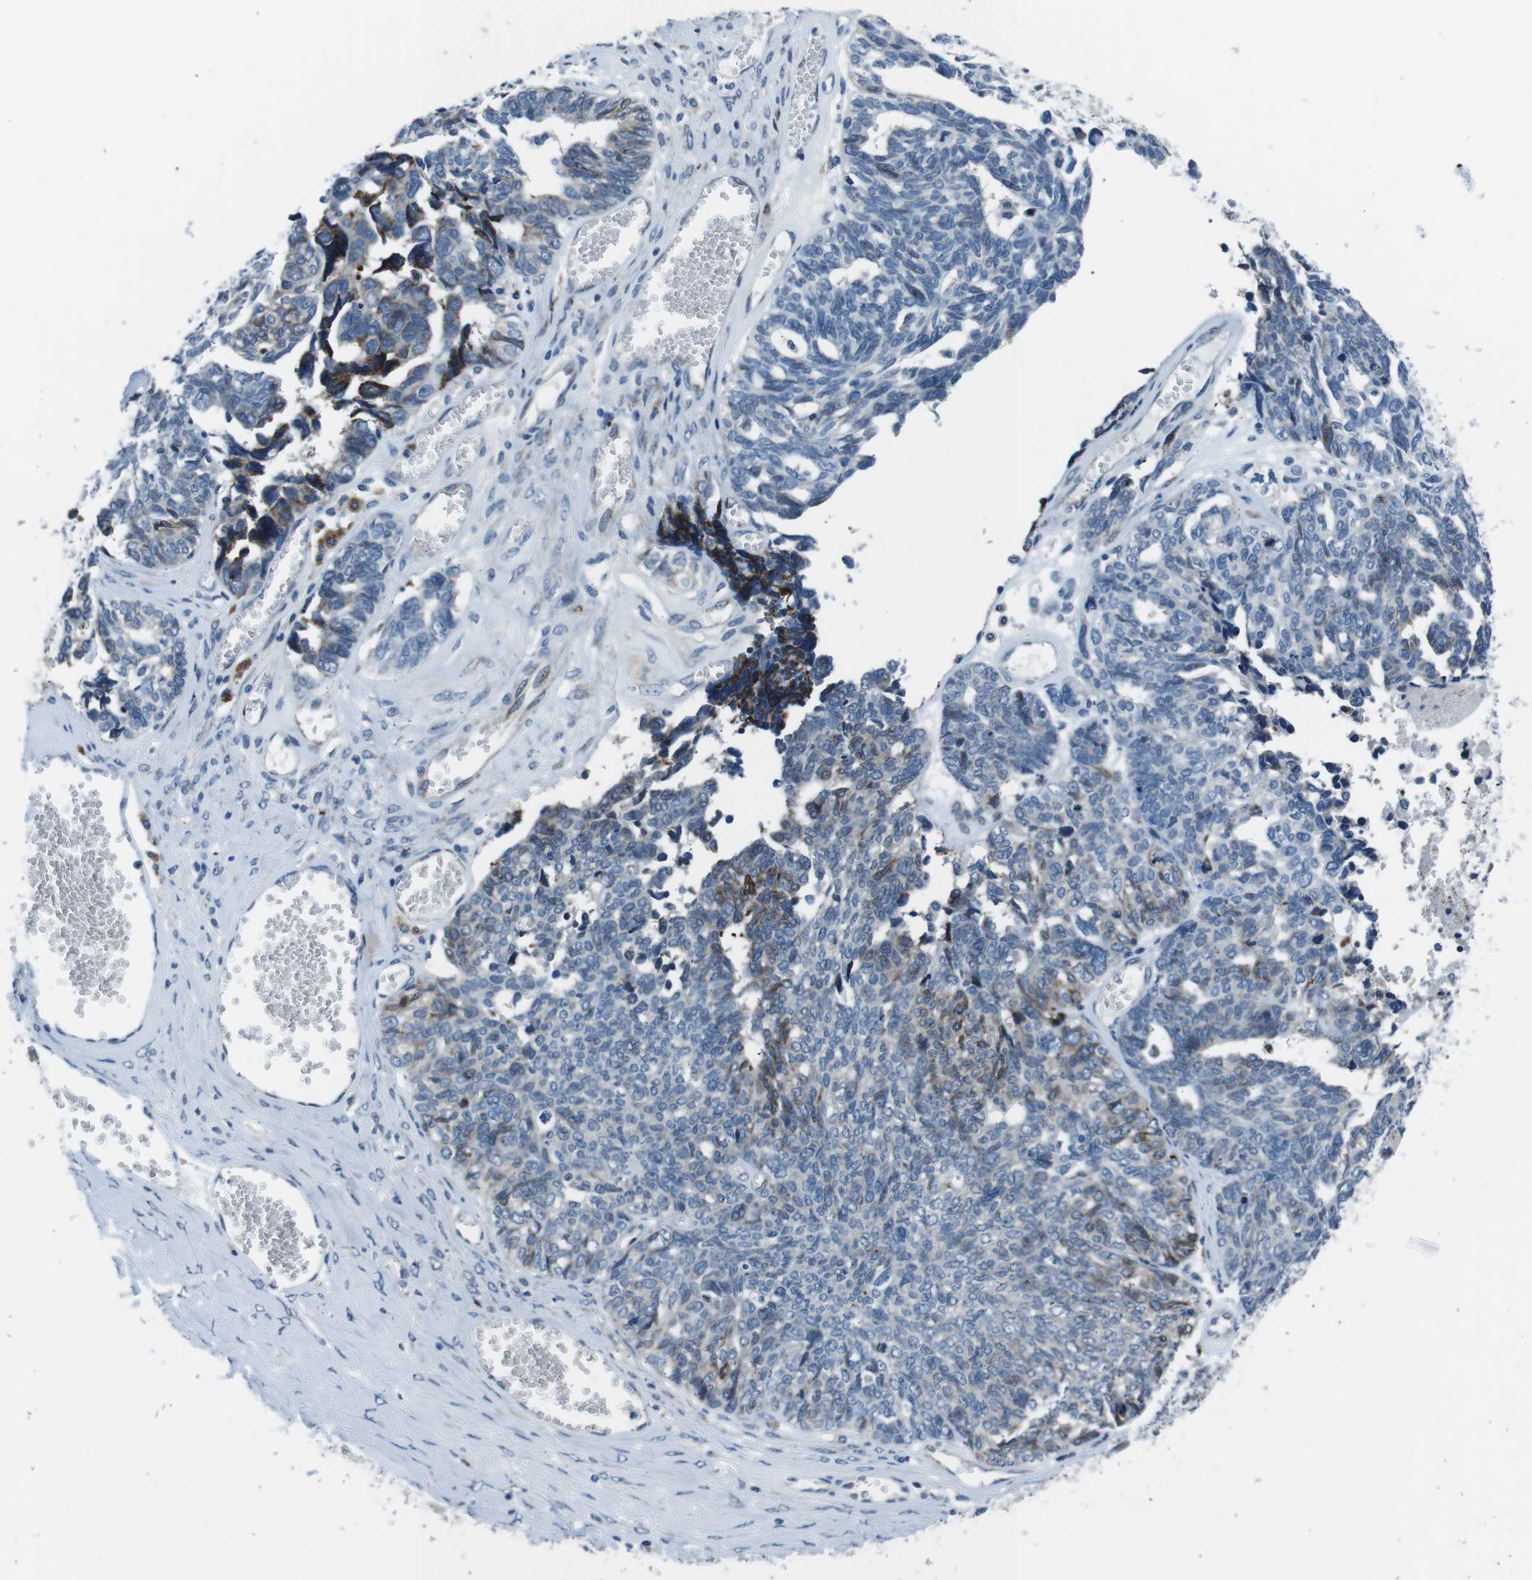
{"staining": {"intensity": "negative", "quantity": "none", "location": "none"}, "tissue": "ovarian cancer", "cell_type": "Tumor cells", "image_type": "cancer", "snomed": [{"axis": "morphology", "description": "Cystadenocarcinoma, serous, NOS"}, {"axis": "topography", "description": "Ovary"}], "caption": "Tumor cells are negative for brown protein staining in ovarian serous cystadenocarcinoma.", "gene": "NUCB2", "patient": {"sex": "female", "age": 79}}